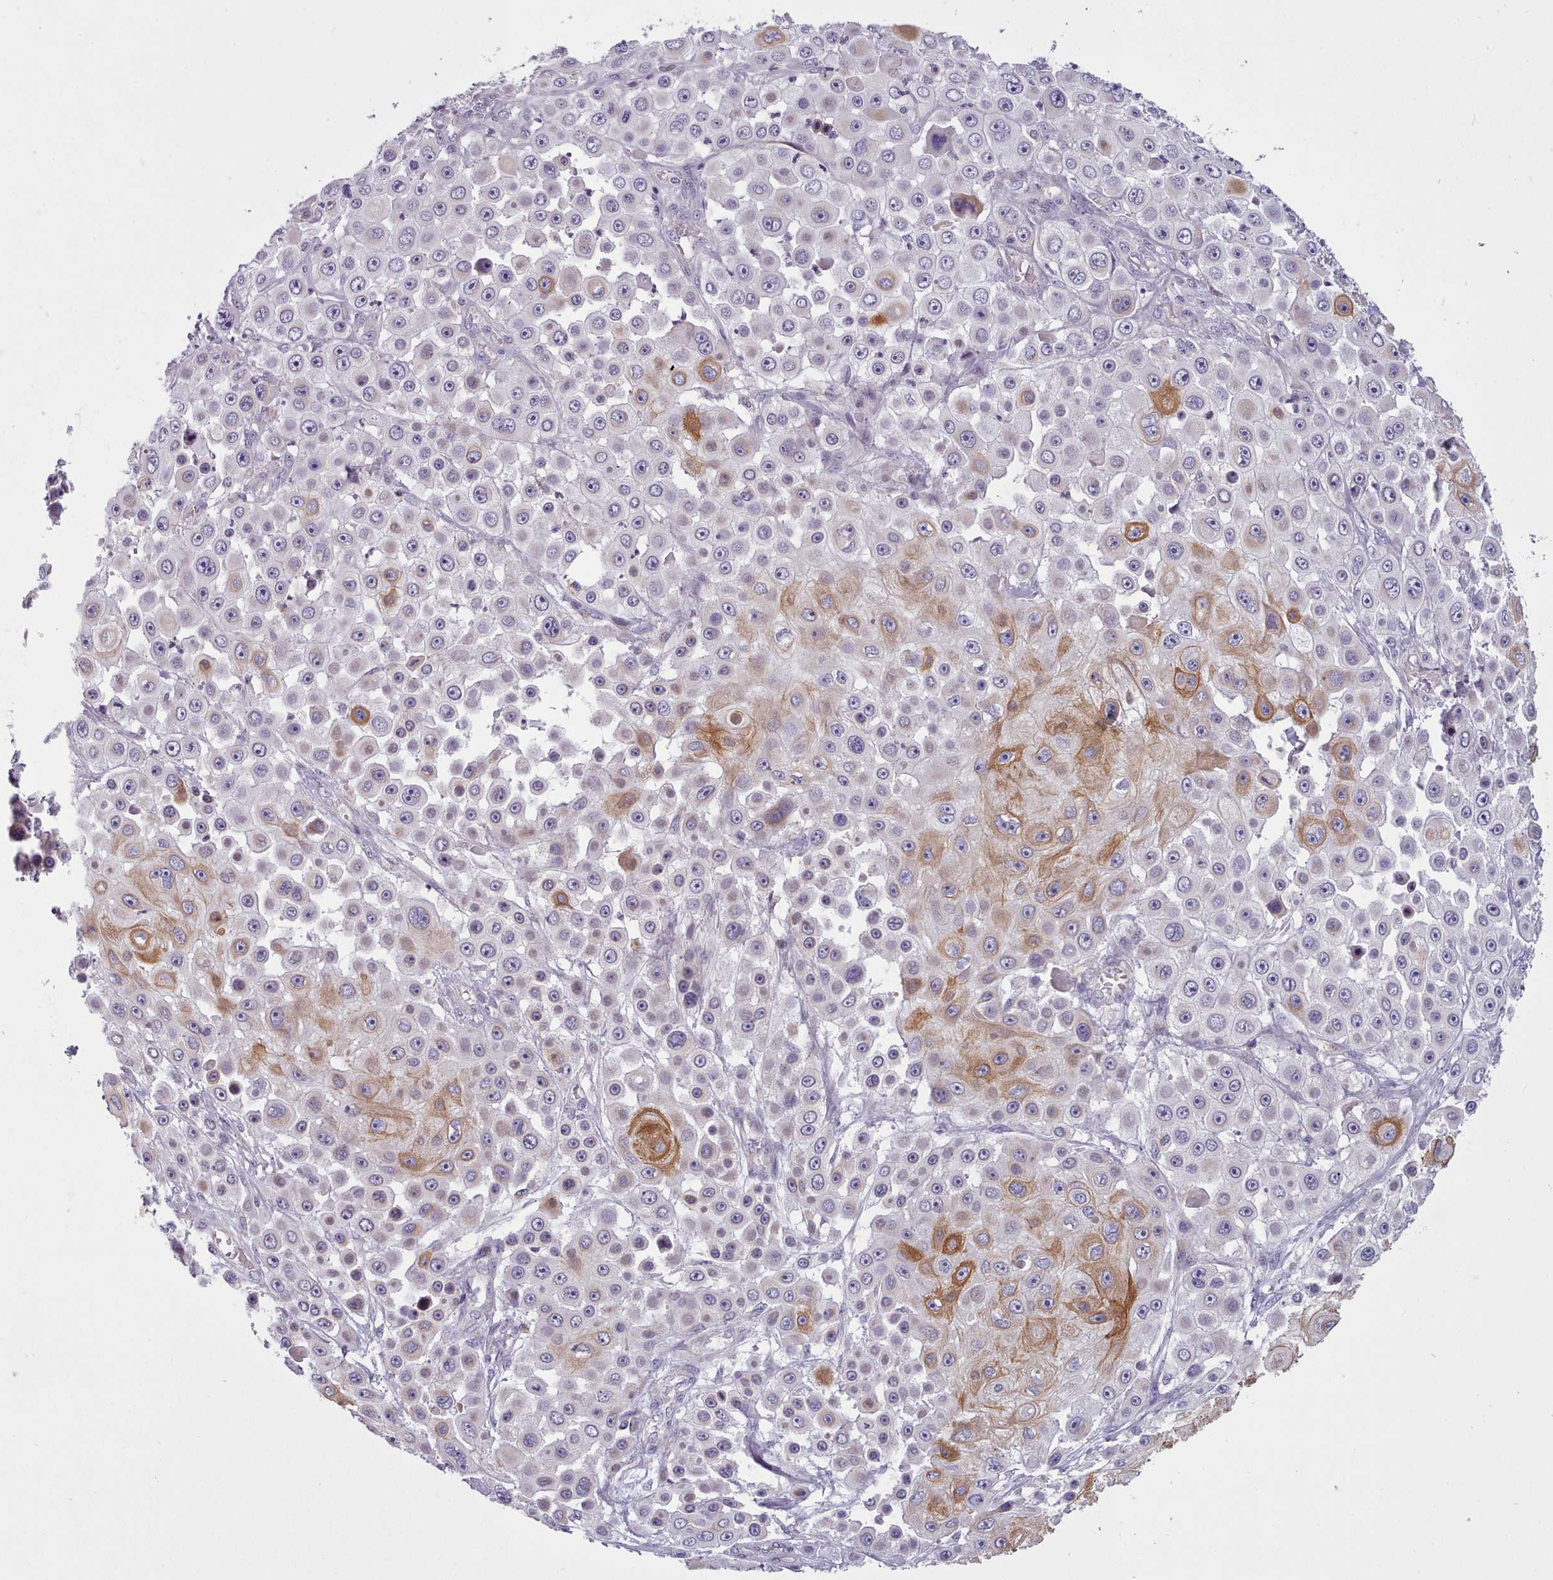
{"staining": {"intensity": "moderate", "quantity": "25%-75%", "location": "cytoplasmic/membranous"}, "tissue": "skin cancer", "cell_type": "Tumor cells", "image_type": "cancer", "snomed": [{"axis": "morphology", "description": "Squamous cell carcinoma, NOS"}, {"axis": "topography", "description": "Skin"}], "caption": "Human skin squamous cell carcinoma stained with a protein marker displays moderate staining in tumor cells.", "gene": "SLC52A3", "patient": {"sex": "male", "age": 67}}